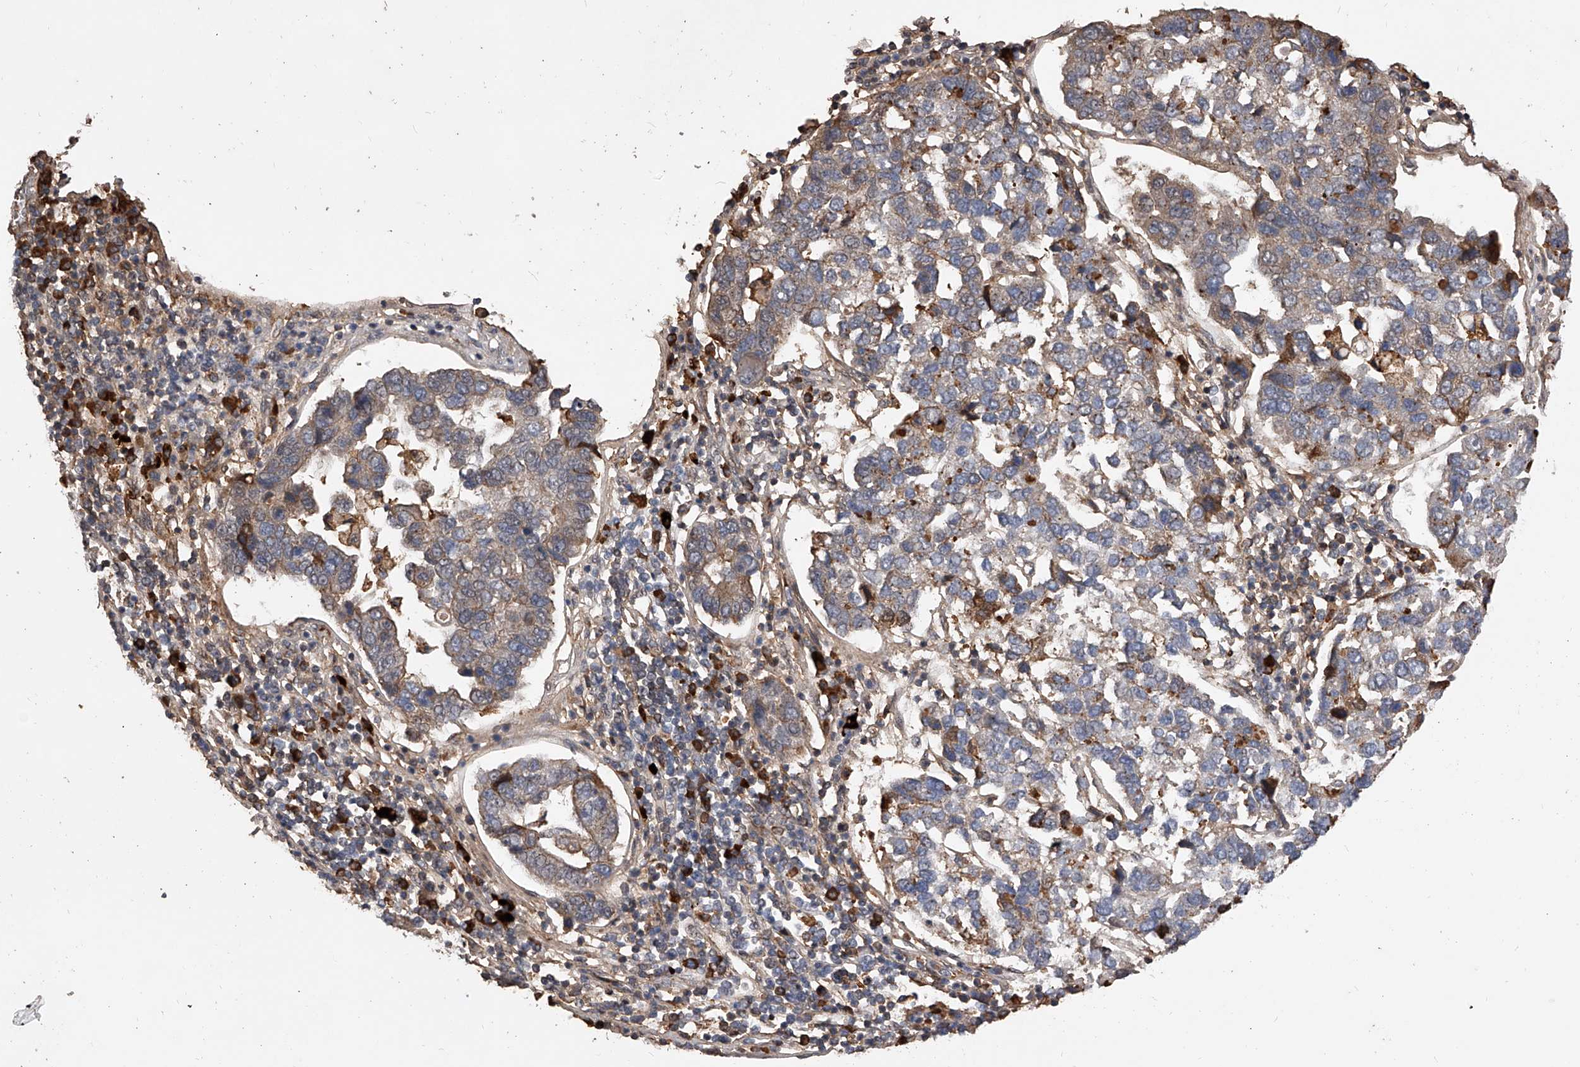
{"staining": {"intensity": "moderate", "quantity": "25%-75%", "location": "cytoplasmic/membranous"}, "tissue": "pancreatic cancer", "cell_type": "Tumor cells", "image_type": "cancer", "snomed": [{"axis": "morphology", "description": "Adenocarcinoma, NOS"}, {"axis": "topography", "description": "Pancreas"}], "caption": "A high-resolution image shows IHC staining of pancreatic cancer, which shows moderate cytoplasmic/membranous staining in about 25%-75% of tumor cells.", "gene": "CFAP410", "patient": {"sex": "female", "age": 61}}